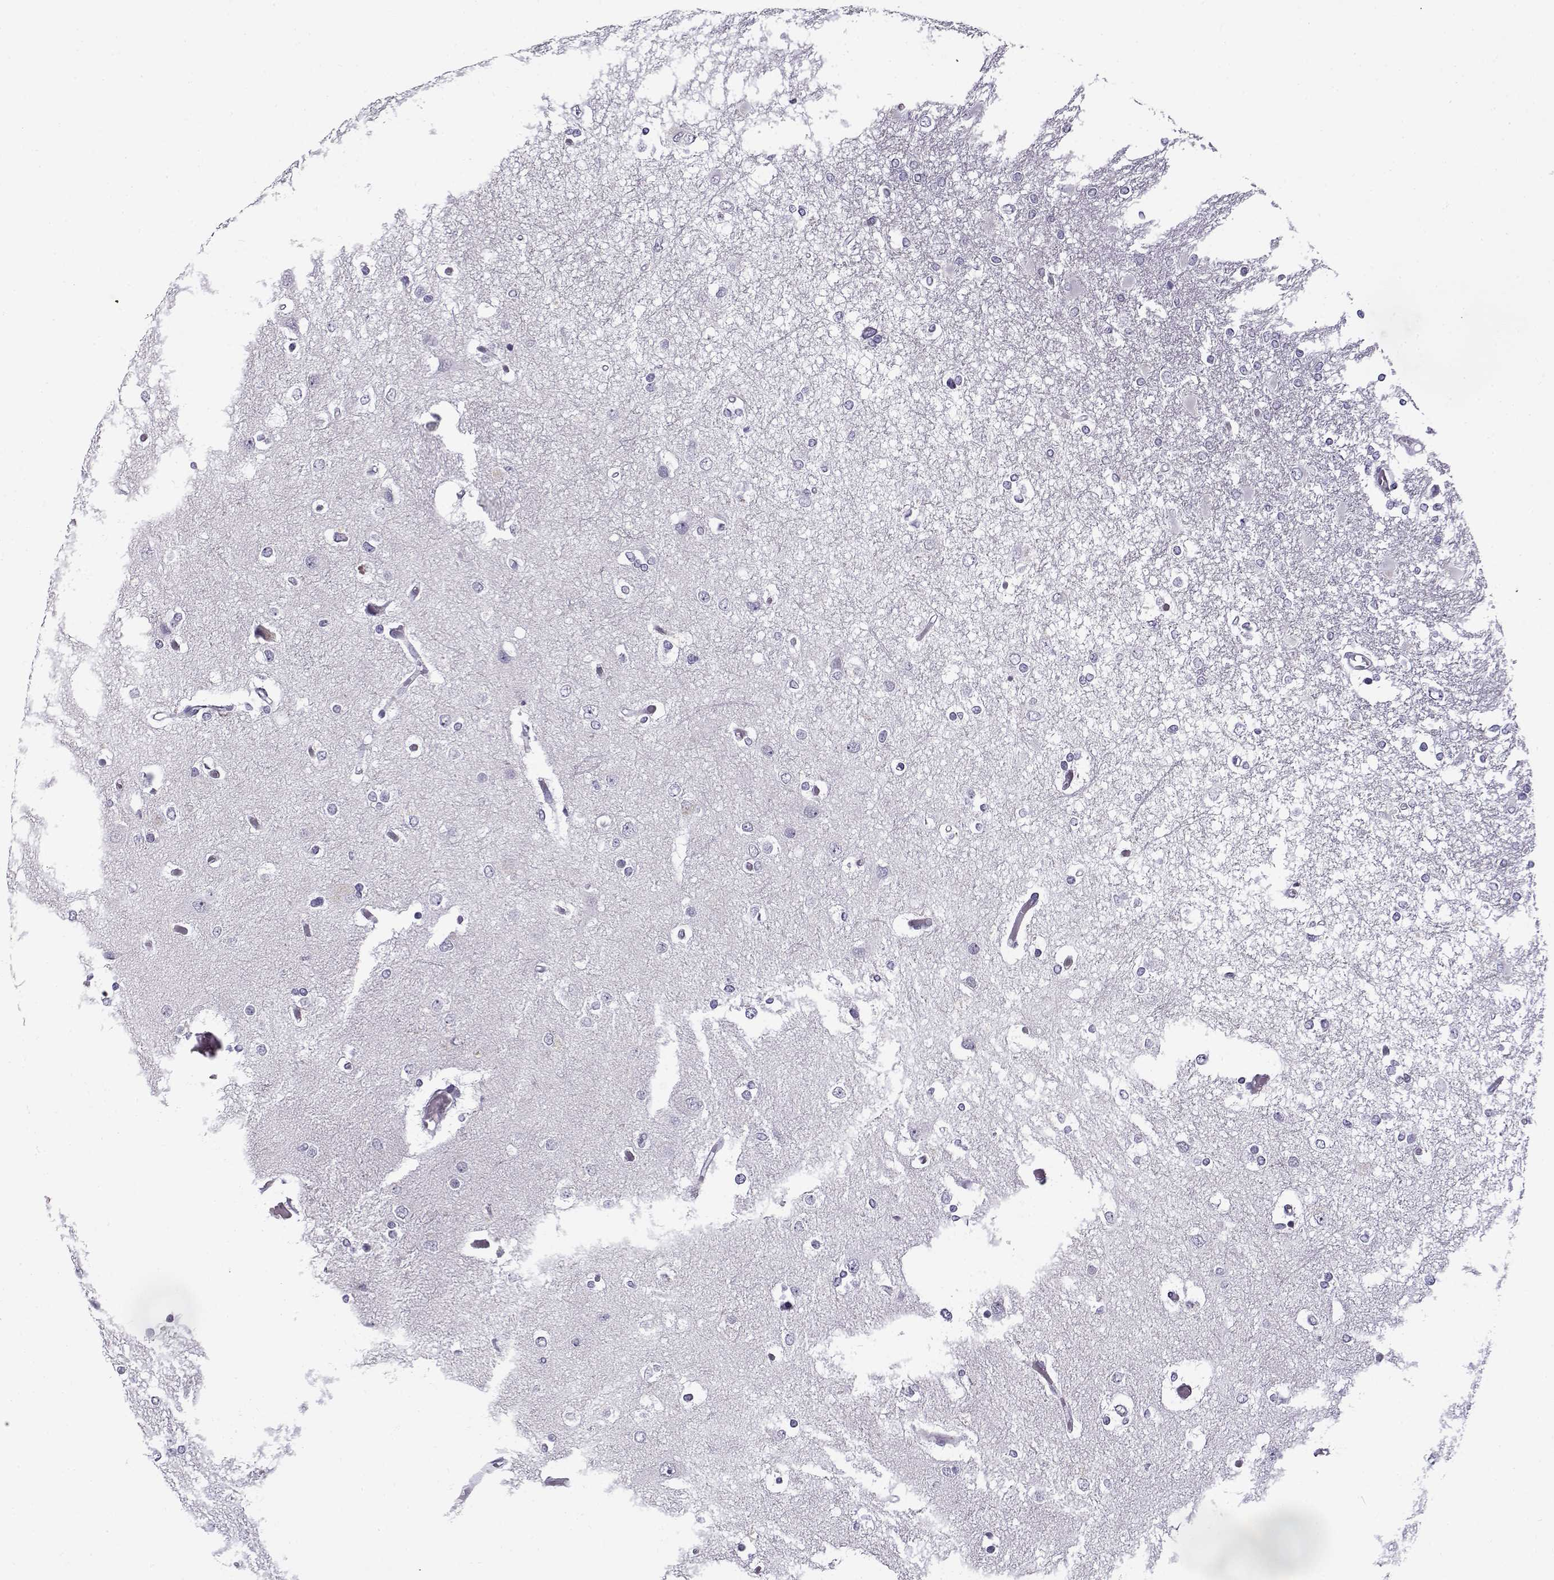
{"staining": {"intensity": "negative", "quantity": "none", "location": "none"}, "tissue": "glioma", "cell_type": "Tumor cells", "image_type": "cancer", "snomed": [{"axis": "morphology", "description": "Glioma, malignant, High grade"}, {"axis": "topography", "description": "Cerebral cortex"}], "caption": "A micrograph of human malignant glioma (high-grade) is negative for staining in tumor cells.", "gene": "TEX55", "patient": {"sex": "male", "age": 79}}